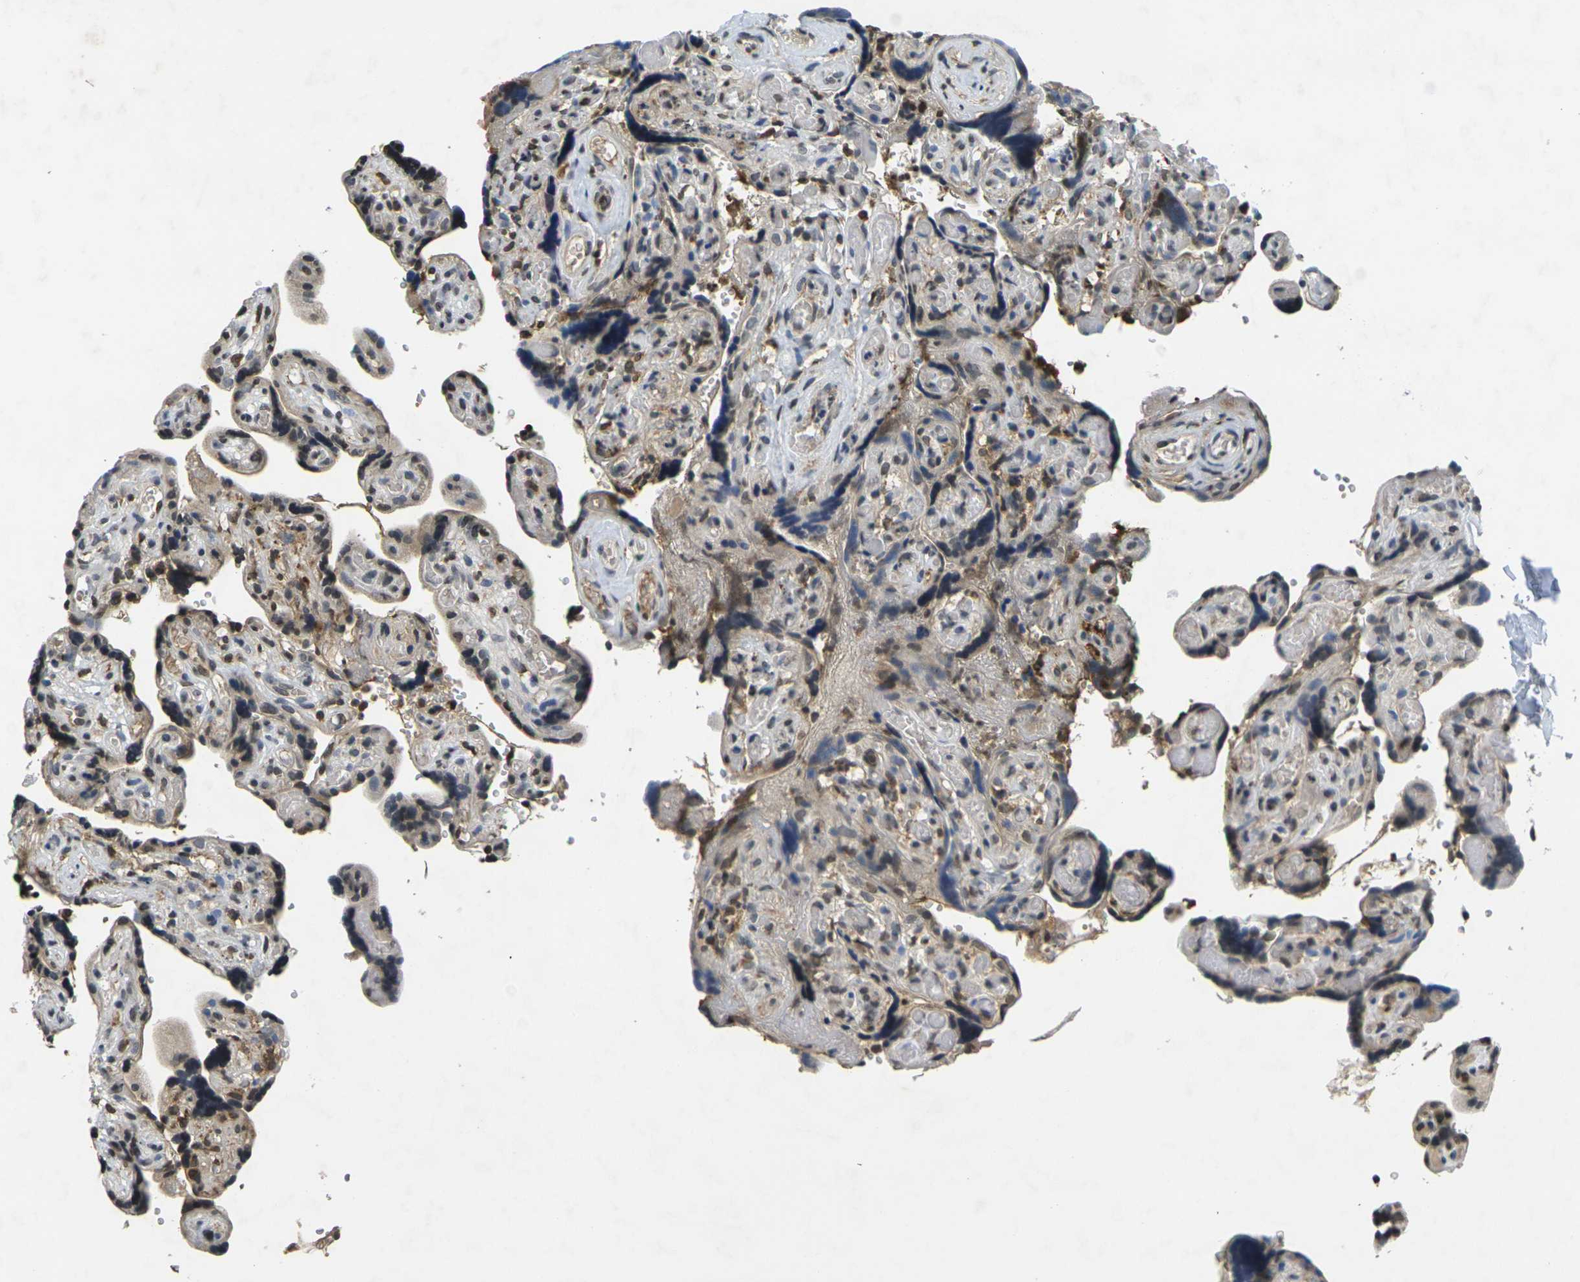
{"staining": {"intensity": "weak", "quantity": "25%-75%", "location": "cytoplasmic/membranous"}, "tissue": "placenta", "cell_type": "Decidual cells", "image_type": "normal", "snomed": [{"axis": "morphology", "description": "Normal tissue, NOS"}, {"axis": "topography", "description": "Placenta"}], "caption": "Immunohistochemistry staining of benign placenta, which displays low levels of weak cytoplasmic/membranous positivity in approximately 25%-75% of decidual cells indicating weak cytoplasmic/membranous protein positivity. The staining was performed using DAB (brown) for protein detection and nuclei were counterstained in hematoxylin (blue).", "gene": "C1QC", "patient": {"sex": "female", "age": 30}}